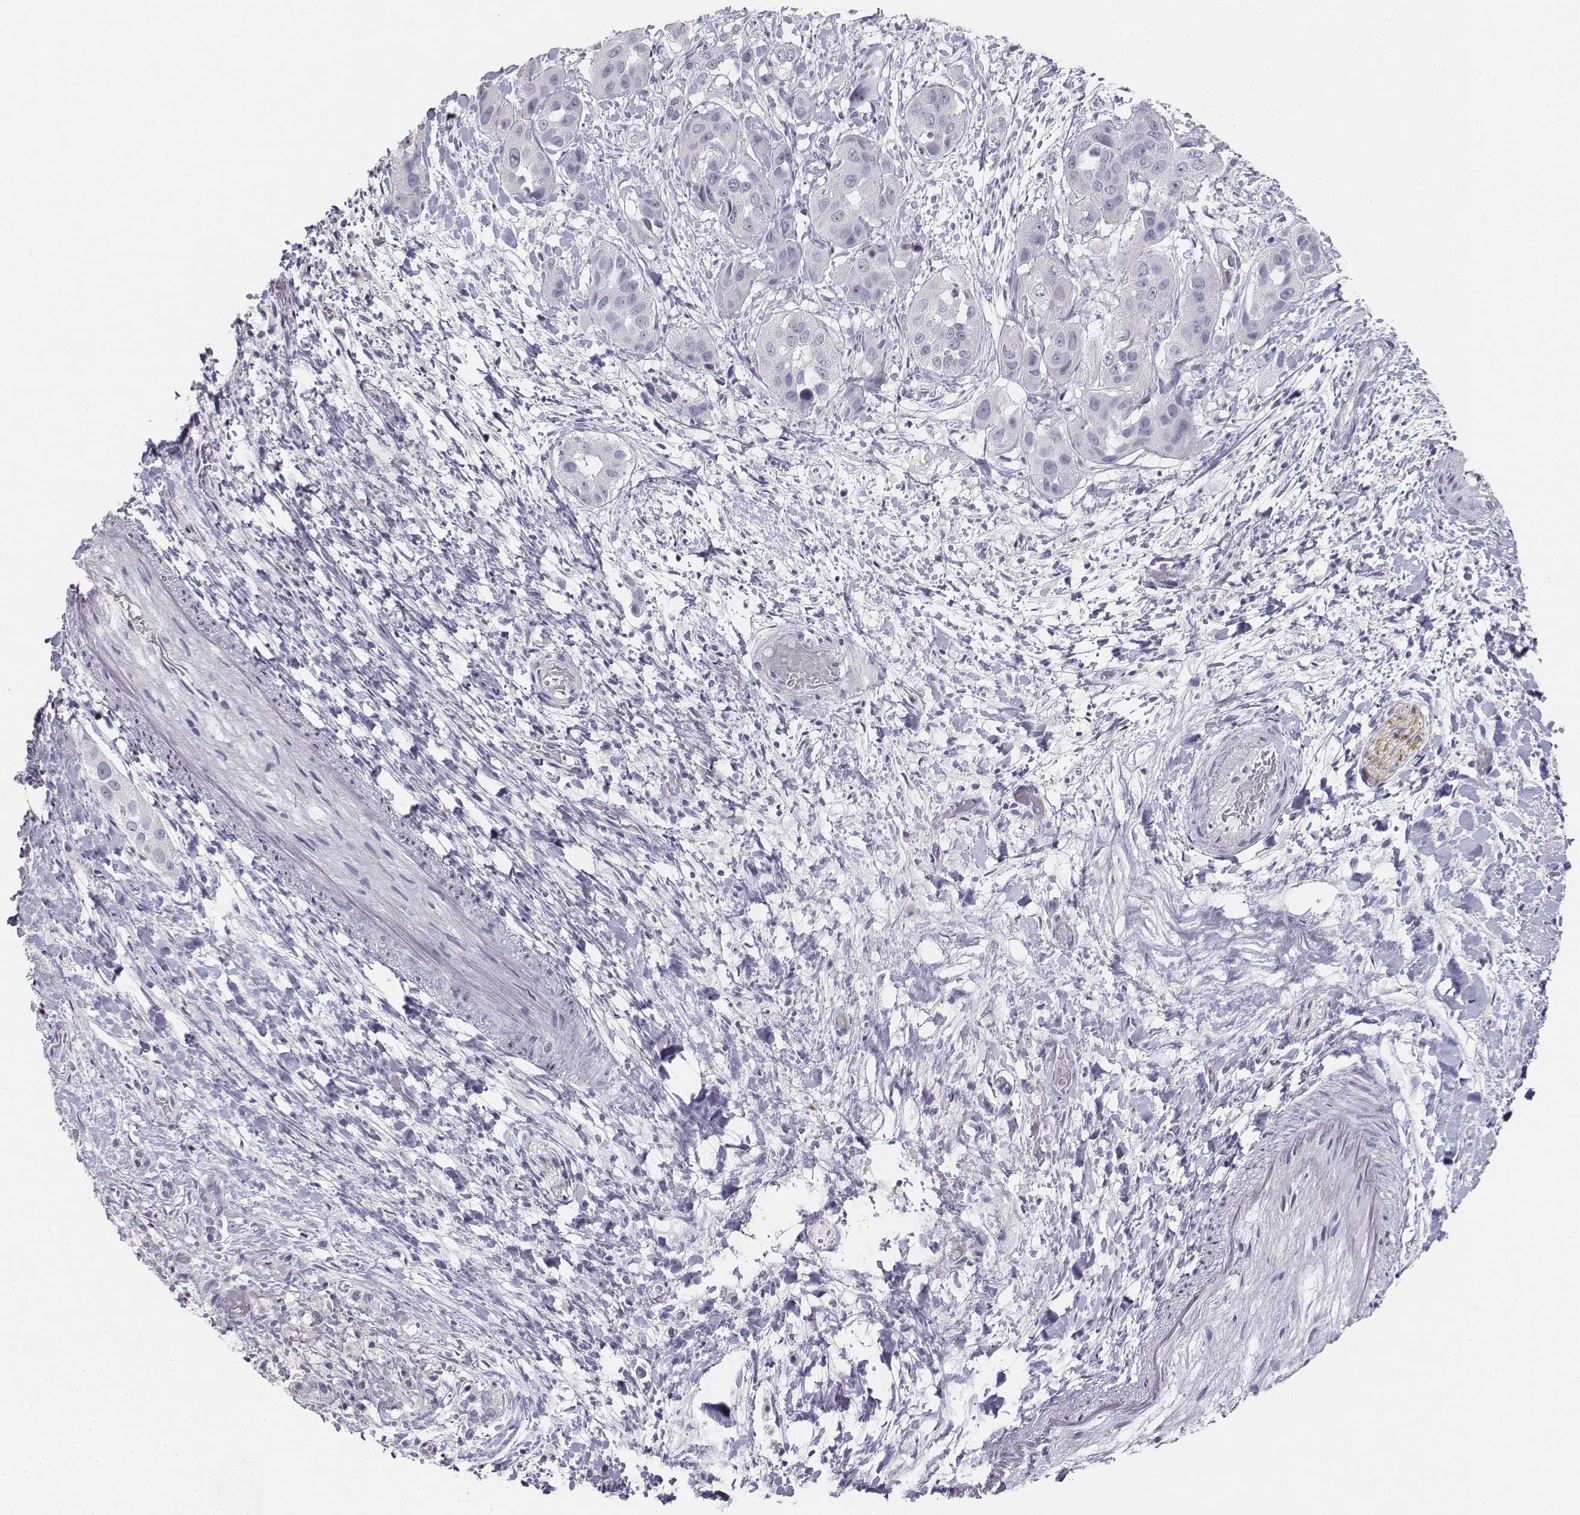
{"staining": {"intensity": "negative", "quantity": "none", "location": "none"}, "tissue": "liver cancer", "cell_type": "Tumor cells", "image_type": "cancer", "snomed": [{"axis": "morphology", "description": "Cholangiocarcinoma"}, {"axis": "topography", "description": "Liver"}], "caption": "A photomicrograph of human liver cancer is negative for staining in tumor cells.", "gene": "TH", "patient": {"sex": "female", "age": 52}}